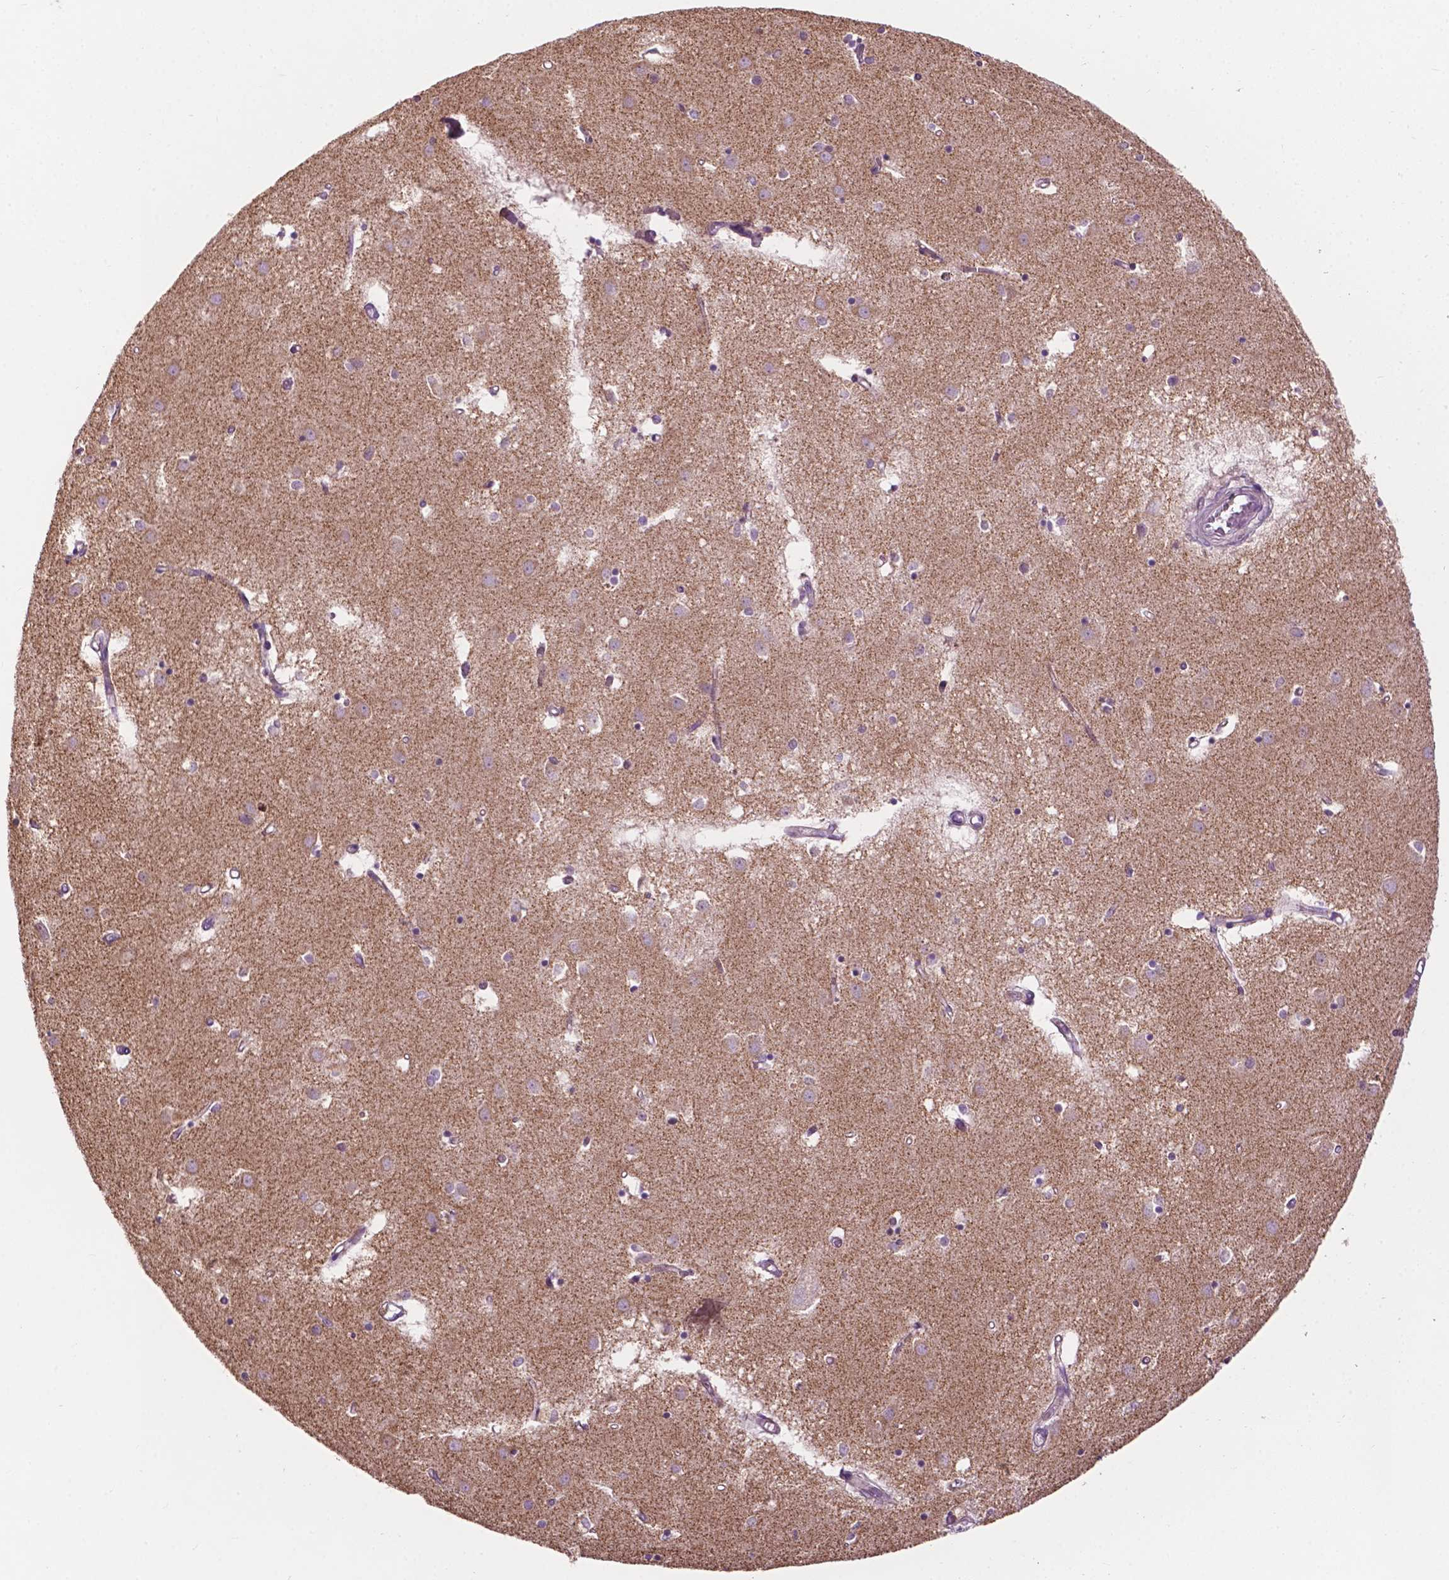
{"staining": {"intensity": "weak", "quantity": "<25%", "location": "cytoplasmic/membranous"}, "tissue": "caudate", "cell_type": "Glial cells", "image_type": "normal", "snomed": [{"axis": "morphology", "description": "Normal tissue, NOS"}, {"axis": "topography", "description": "Lateral ventricle wall"}], "caption": "The immunohistochemistry histopathology image has no significant positivity in glial cells of caudate. (Stains: DAB immunohistochemistry with hematoxylin counter stain, Microscopy: brightfield microscopy at high magnification).", "gene": "NDUFS1", "patient": {"sex": "male", "age": 54}}